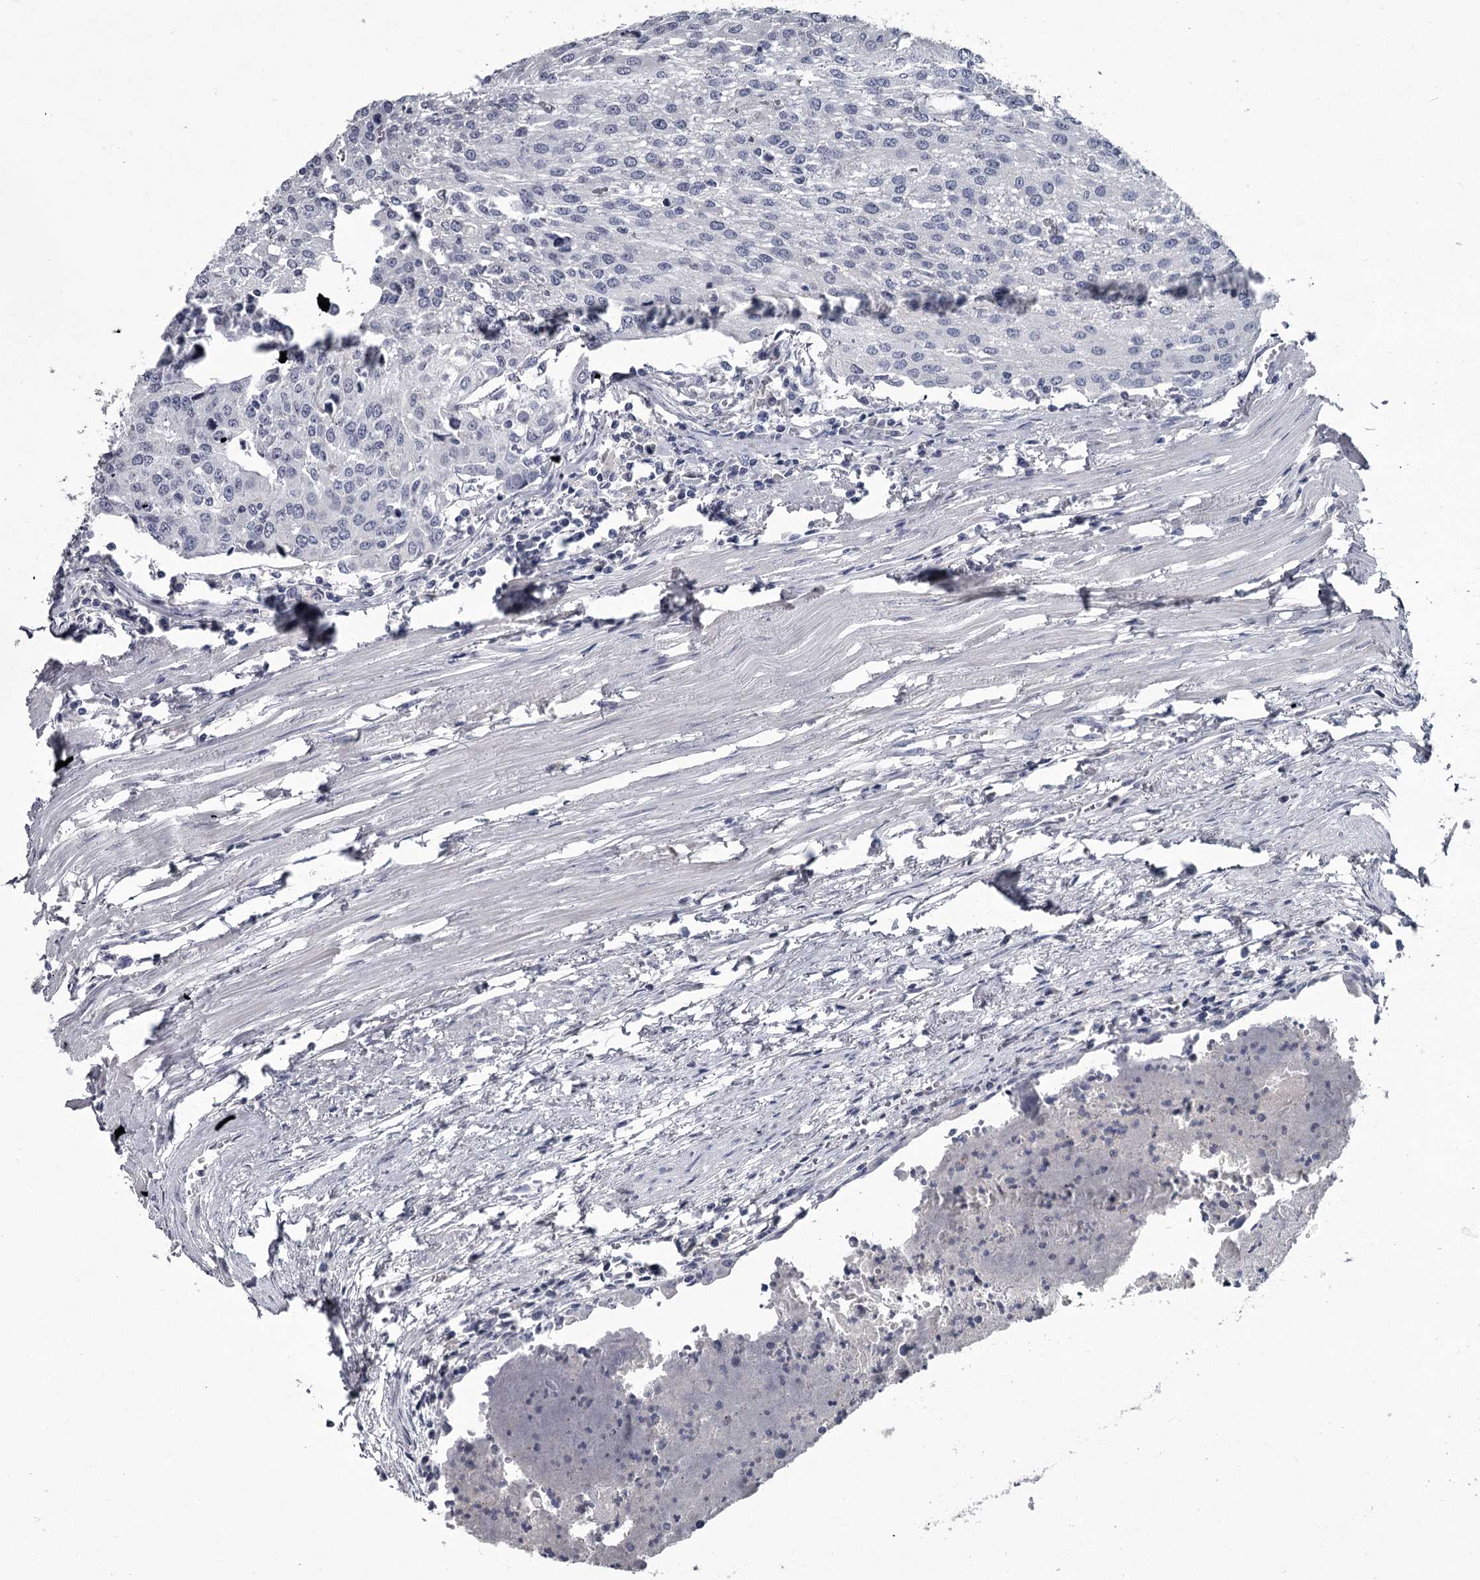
{"staining": {"intensity": "negative", "quantity": "none", "location": "none"}, "tissue": "urothelial cancer", "cell_type": "Tumor cells", "image_type": "cancer", "snomed": [{"axis": "morphology", "description": "Urothelial carcinoma, High grade"}, {"axis": "topography", "description": "Urinary bladder"}], "caption": "Histopathology image shows no protein positivity in tumor cells of high-grade urothelial carcinoma tissue.", "gene": "DAO", "patient": {"sex": "female", "age": 85}}